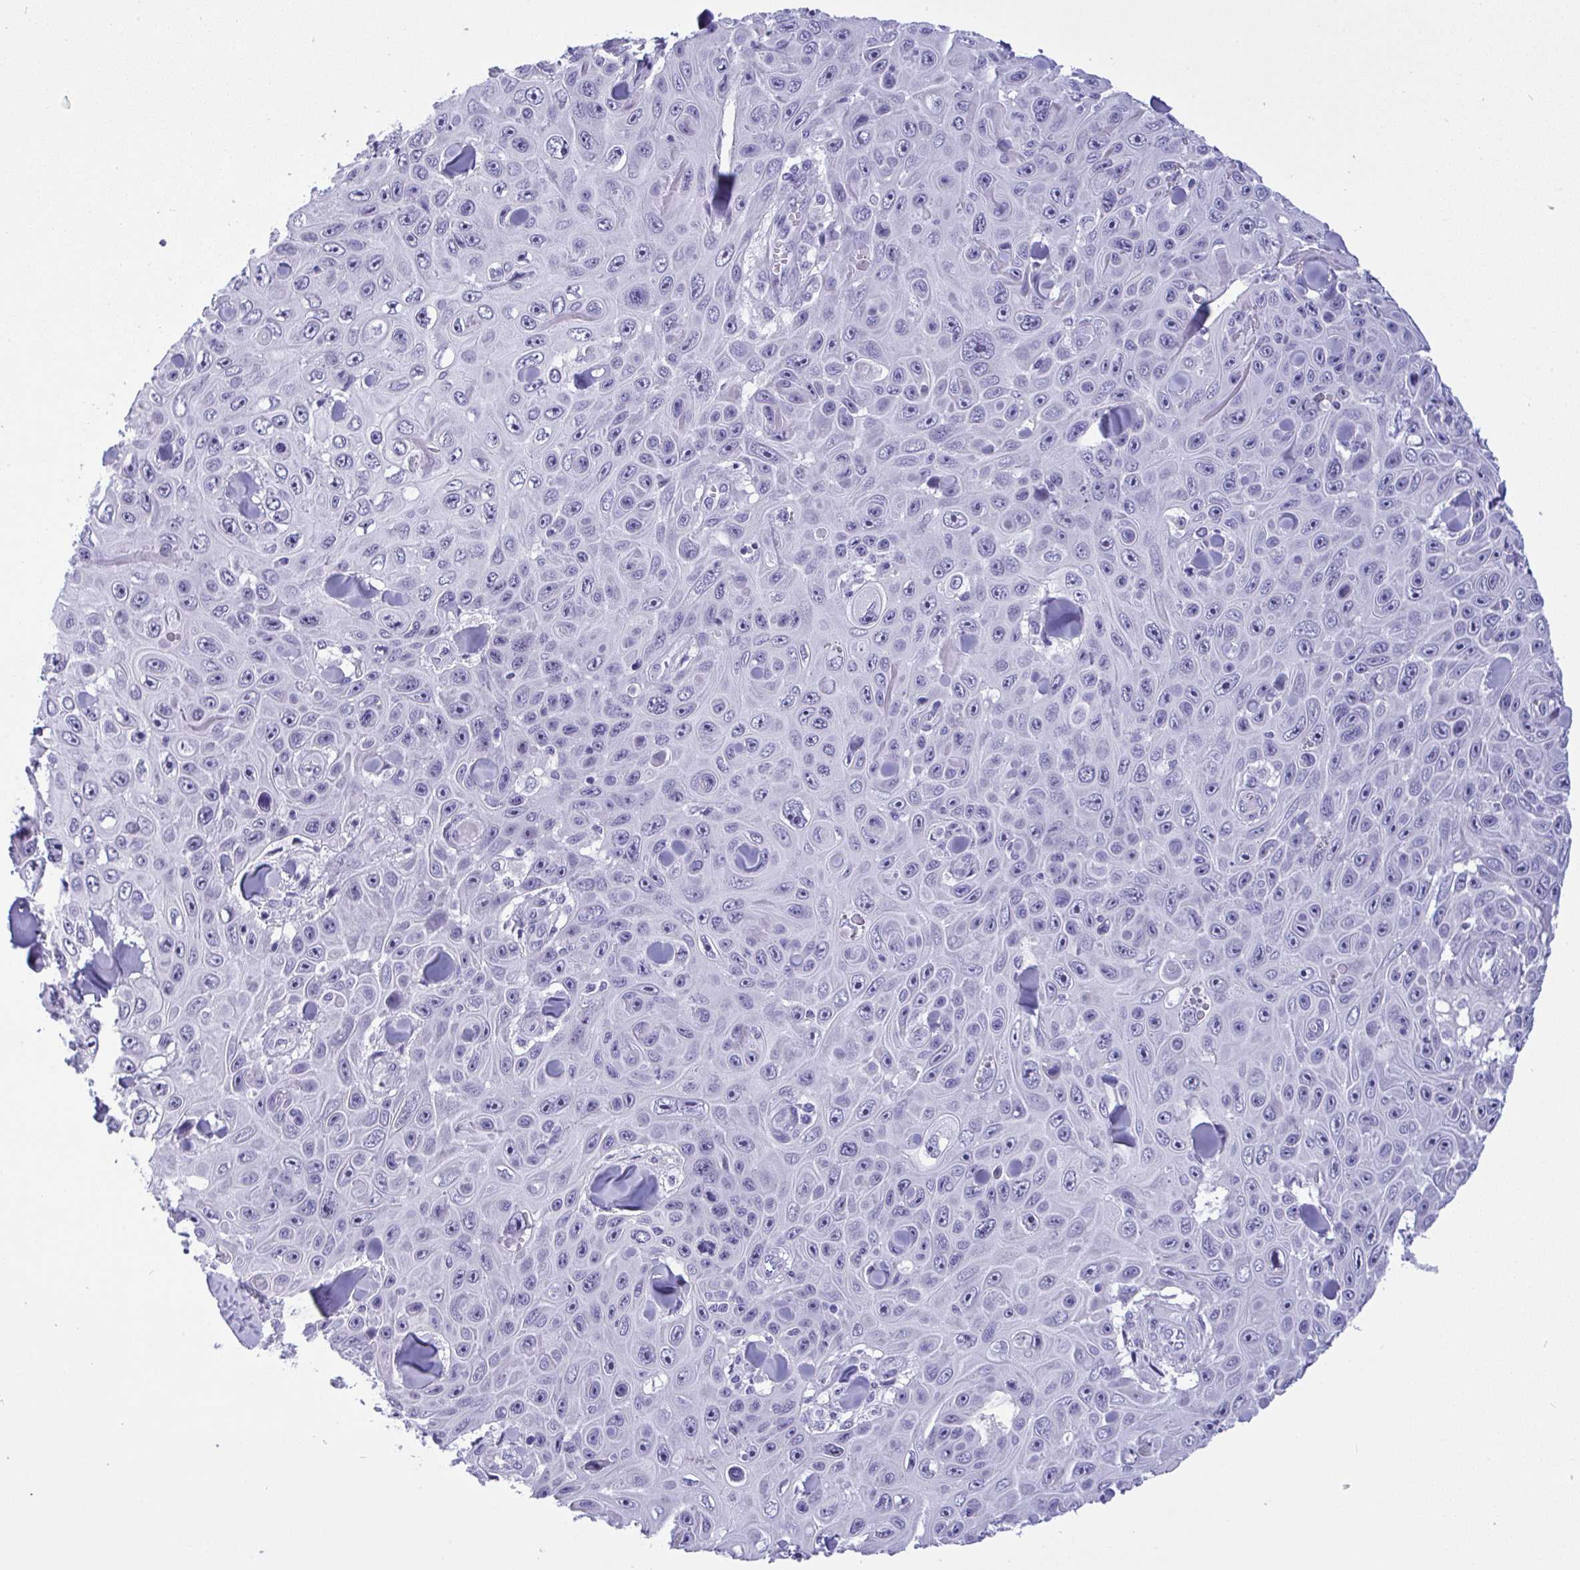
{"staining": {"intensity": "negative", "quantity": "none", "location": "none"}, "tissue": "skin cancer", "cell_type": "Tumor cells", "image_type": "cancer", "snomed": [{"axis": "morphology", "description": "Squamous cell carcinoma, NOS"}, {"axis": "topography", "description": "Skin"}], "caption": "This image is of squamous cell carcinoma (skin) stained with IHC to label a protein in brown with the nuclei are counter-stained blue. There is no staining in tumor cells. (DAB immunohistochemistry (IHC), high magnification).", "gene": "YBX2", "patient": {"sex": "male", "age": 82}}